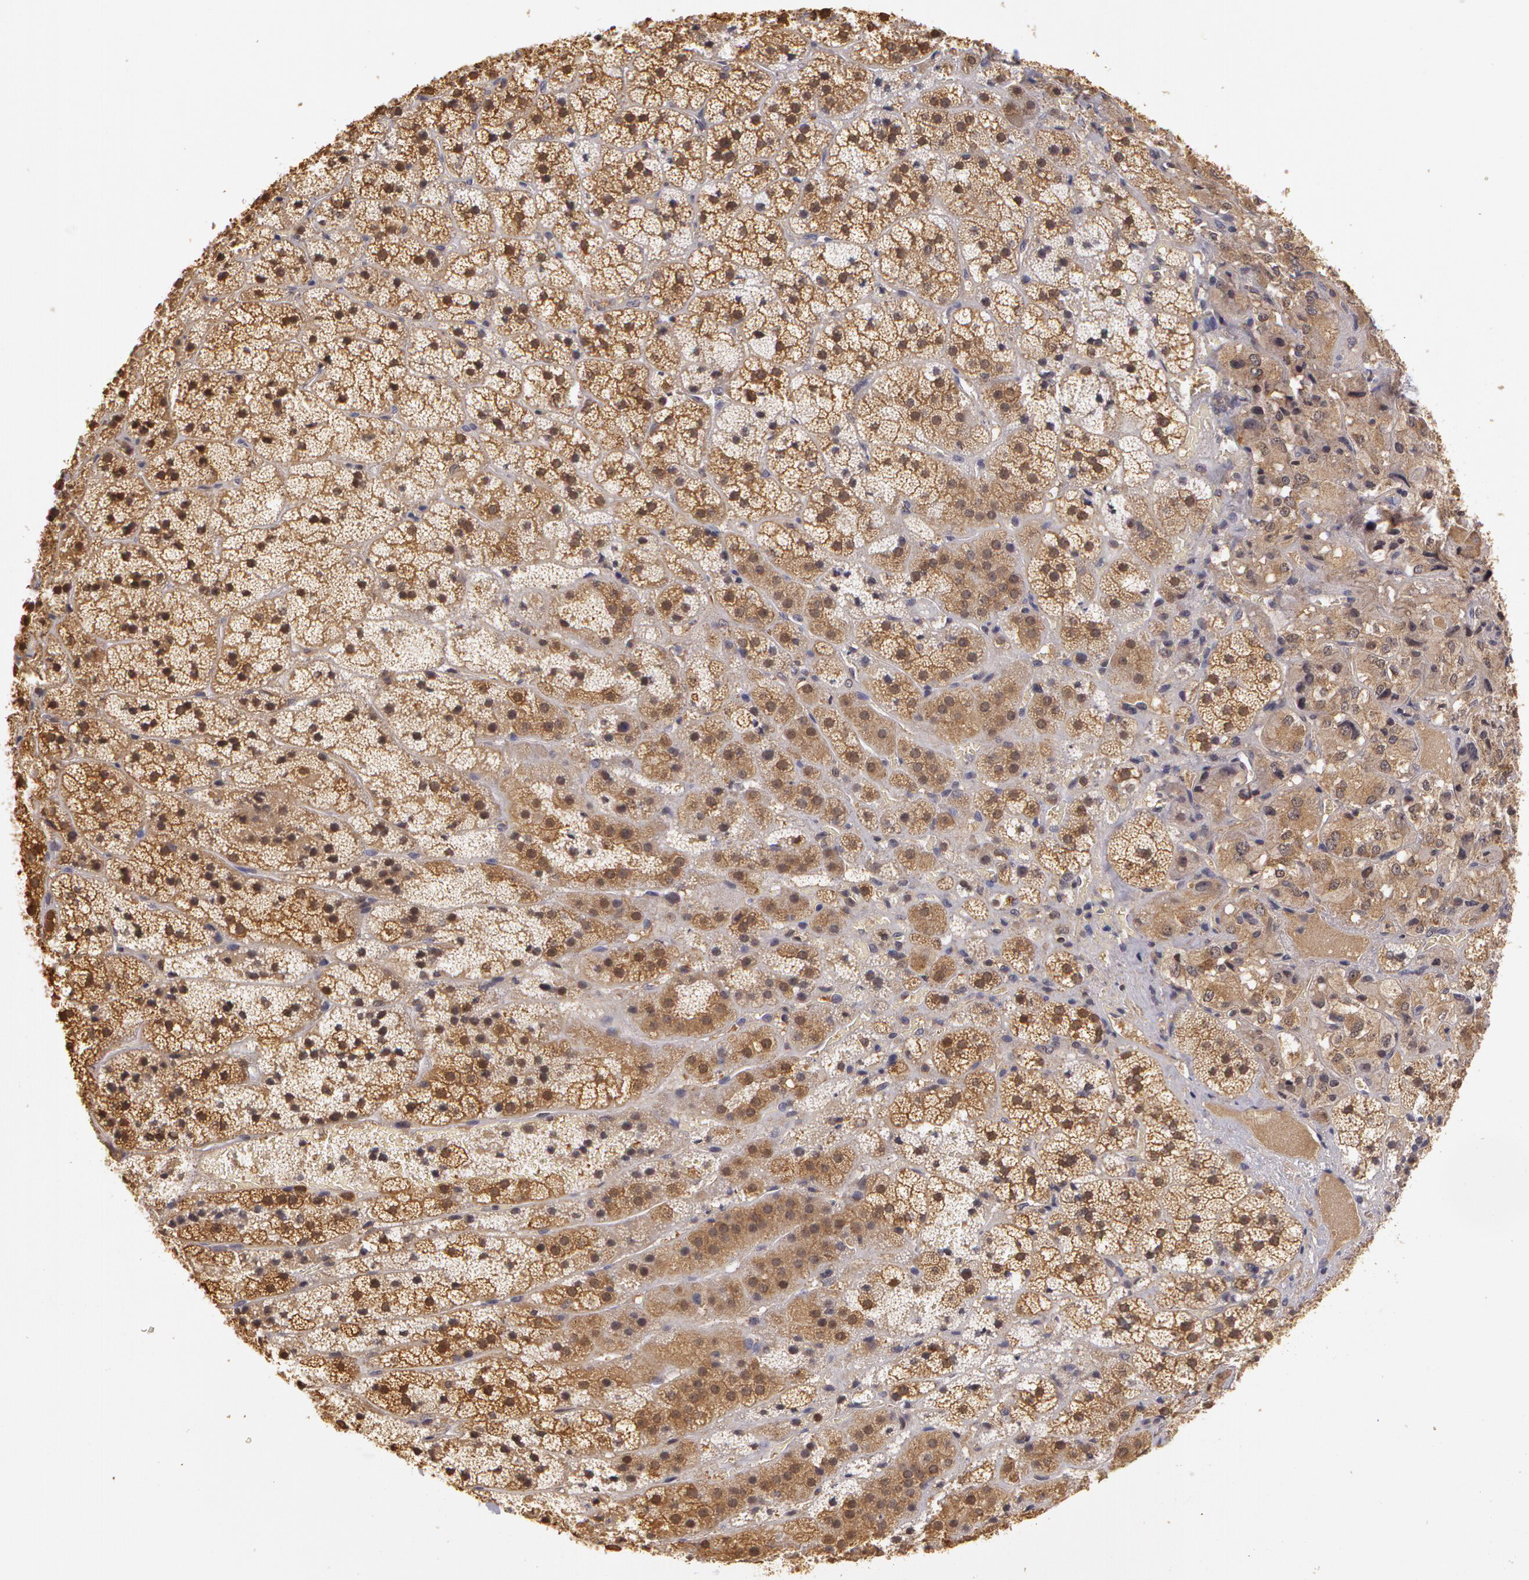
{"staining": {"intensity": "weak", "quantity": "25%-75%", "location": "cytoplasmic/membranous"}, "tissue": "adrenal gland", "cell_type": "Glandular cells", "image_type": "normal", "snomed": [{"axis": "morphology", "description": "Normal tissue, NOS"}, {"axis": "topography", "description": "Adrenal gland"}], "caption": "Adrenal gland stained for a protein demonstrates weak cytoplasmic/membranous positivity in glandular cells. The staining is performed using DAB (3,3'-diaminobenzidine) brown chromogen to label protein expression. The nuclei are counter-stained blue using hematoxylin.", "gene": "AHSA1", "patient": {"sex": "female", "age": 44}}